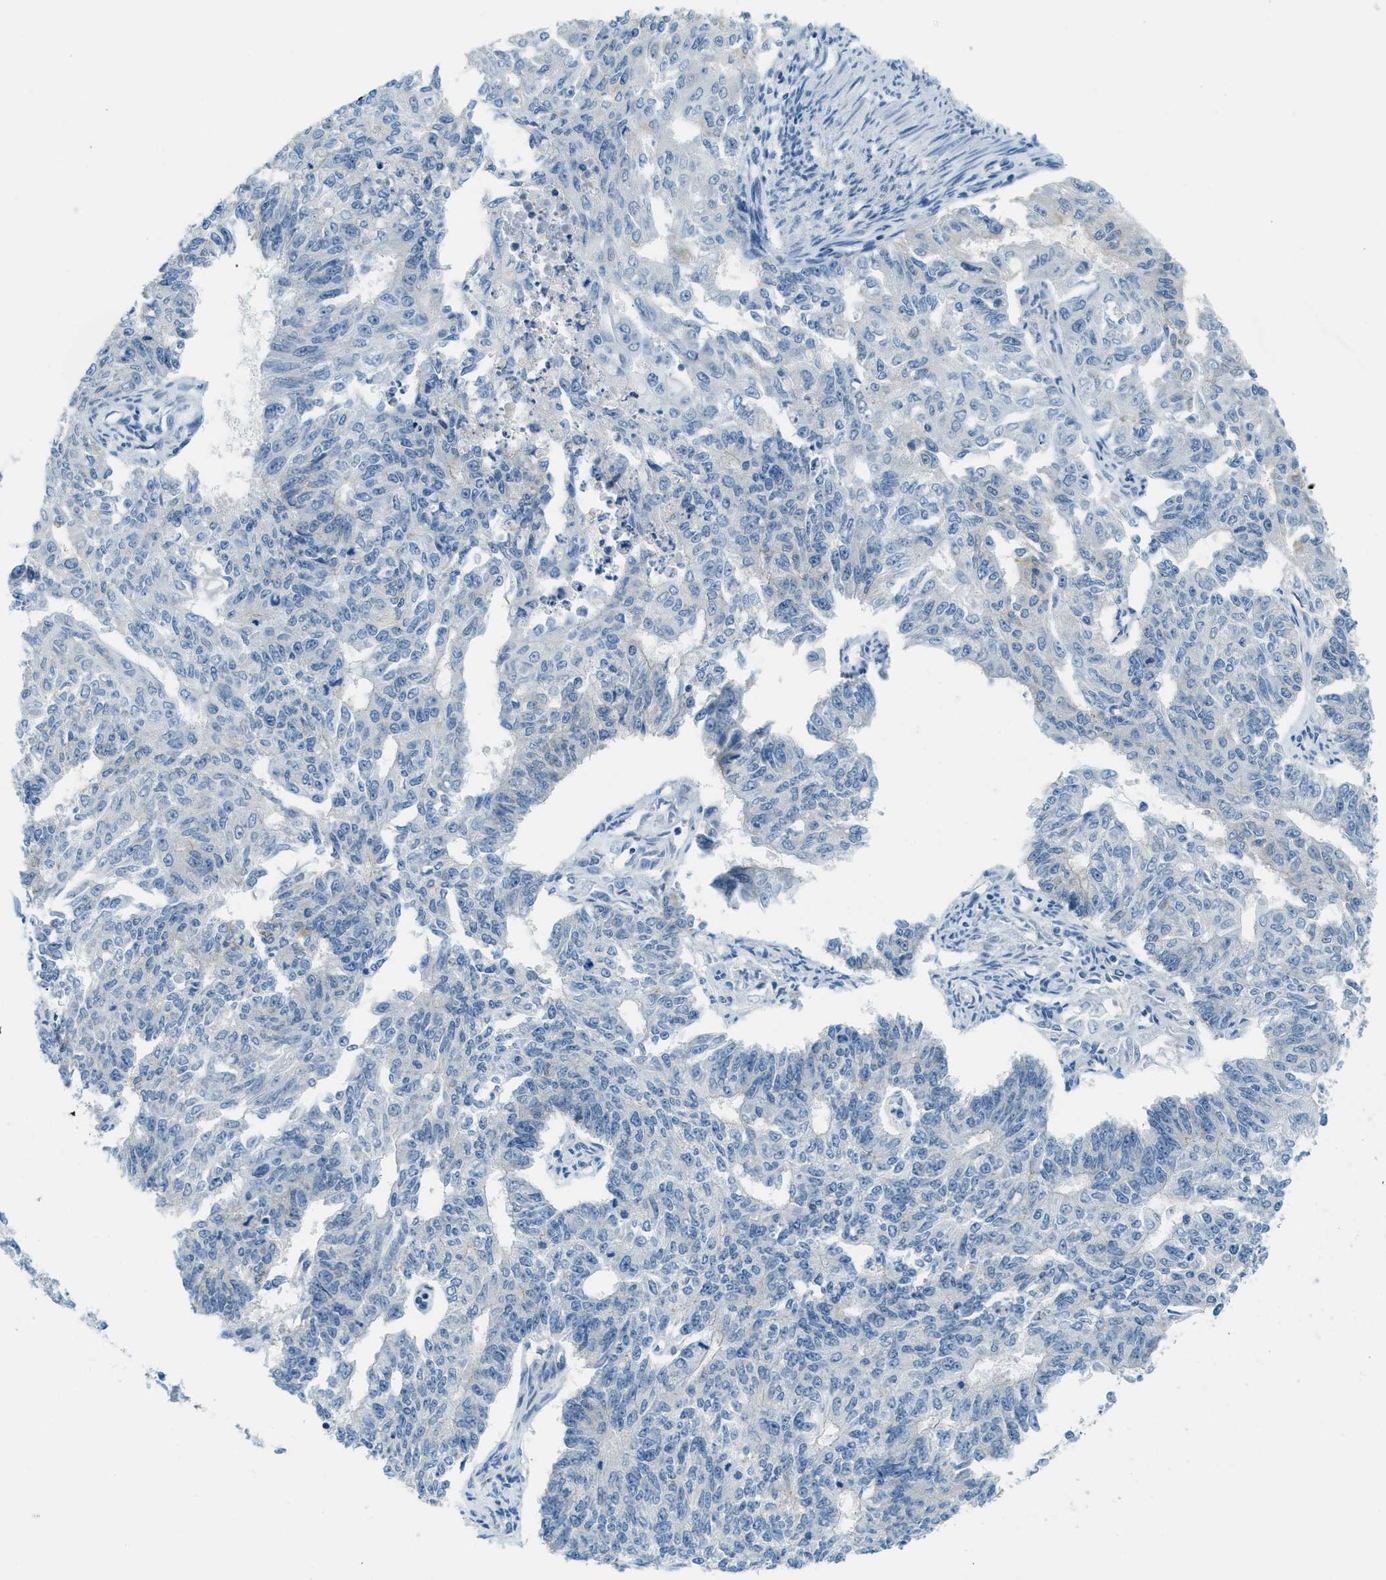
{"staining": {"intensity": "negative", "quantity": "none", "location": "none"}, "tissue": "endometrial cancer", "cell_type": "Tumor cells", "image_type": "cancer", "snomed": [{"axis": "morphology", "description": "Adenocarcinoma, NOS"}, {"axis": "topography", "description": "Endometrium"}], "caption": "High power microscopy histopathology image of an immunohistochemistry (IHC) photomicrograph of endometrial adenocarcinoma, revealing no significant staining in tumor cells.", "gene": "CYP4X1", "patient": {"sex": "female", "age": 32}}